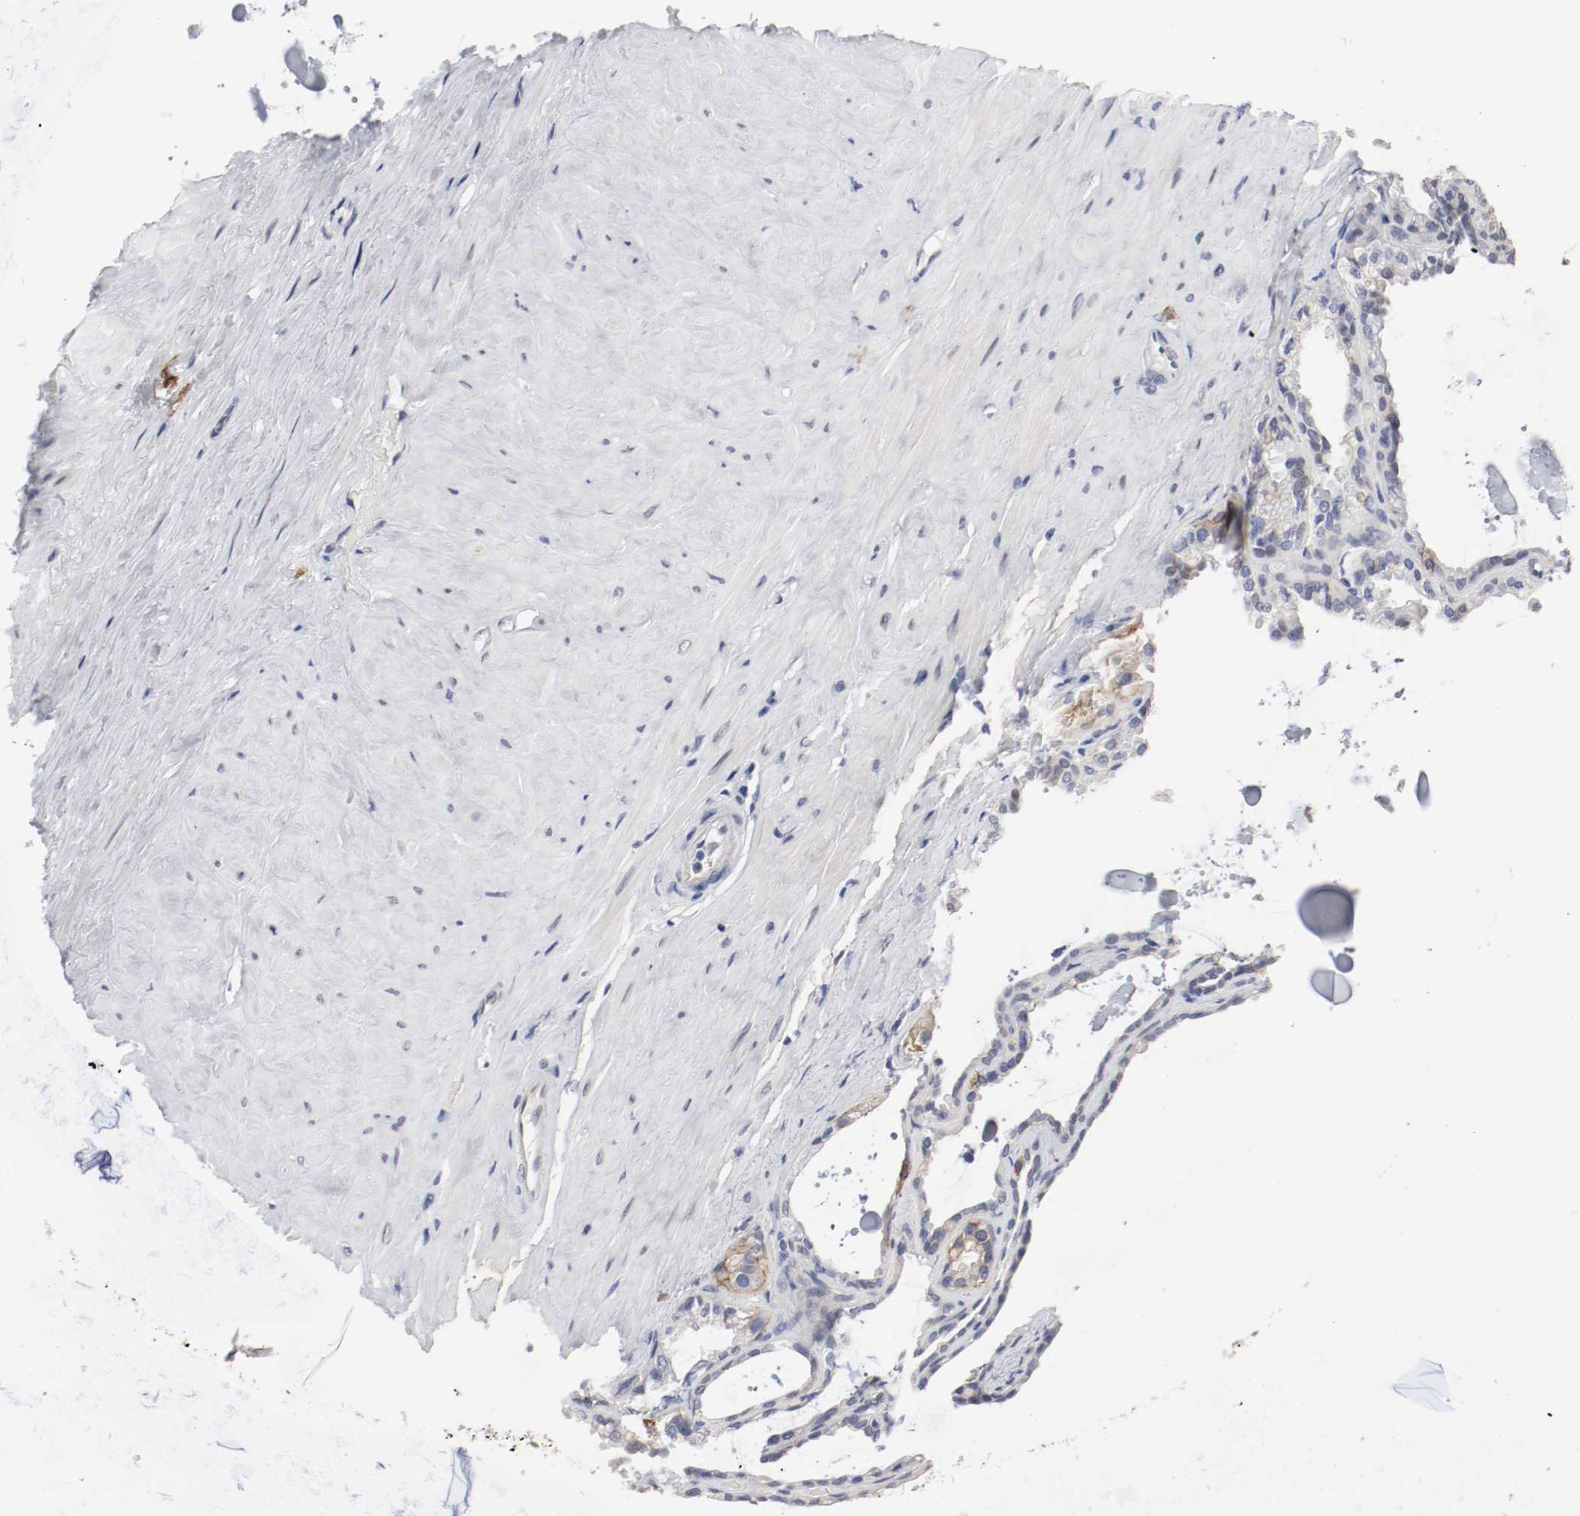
{"staining": {"intensity": "moderate", "quantity": "<25%", "location": "cytoplasmic/membranous"}, "tissue": "seminal vesicle", "cell_type": "Glandular cells", "image_type": "normal", "snomed": [{"axis": "morphology", "description": "Normal tissue, NOS"}, {"axis": "morphology", "description": "Inflammation, NOS"}, {"axis": "topography", "description": "Urinary bladder"}, {"axis": "topography", "description": "Prostate"}, {"axis": "topography", "description": "Seminal veicle"}], "caption": "About <25% of glandular cells in unremarkable human seminal vesicle demonstrate moderate cytoplasmic/membranous protein positivity as visualized by brown immunohistochemical staining.", "gene": "KIT", "patient": {"sex": "male", "age": 82}}